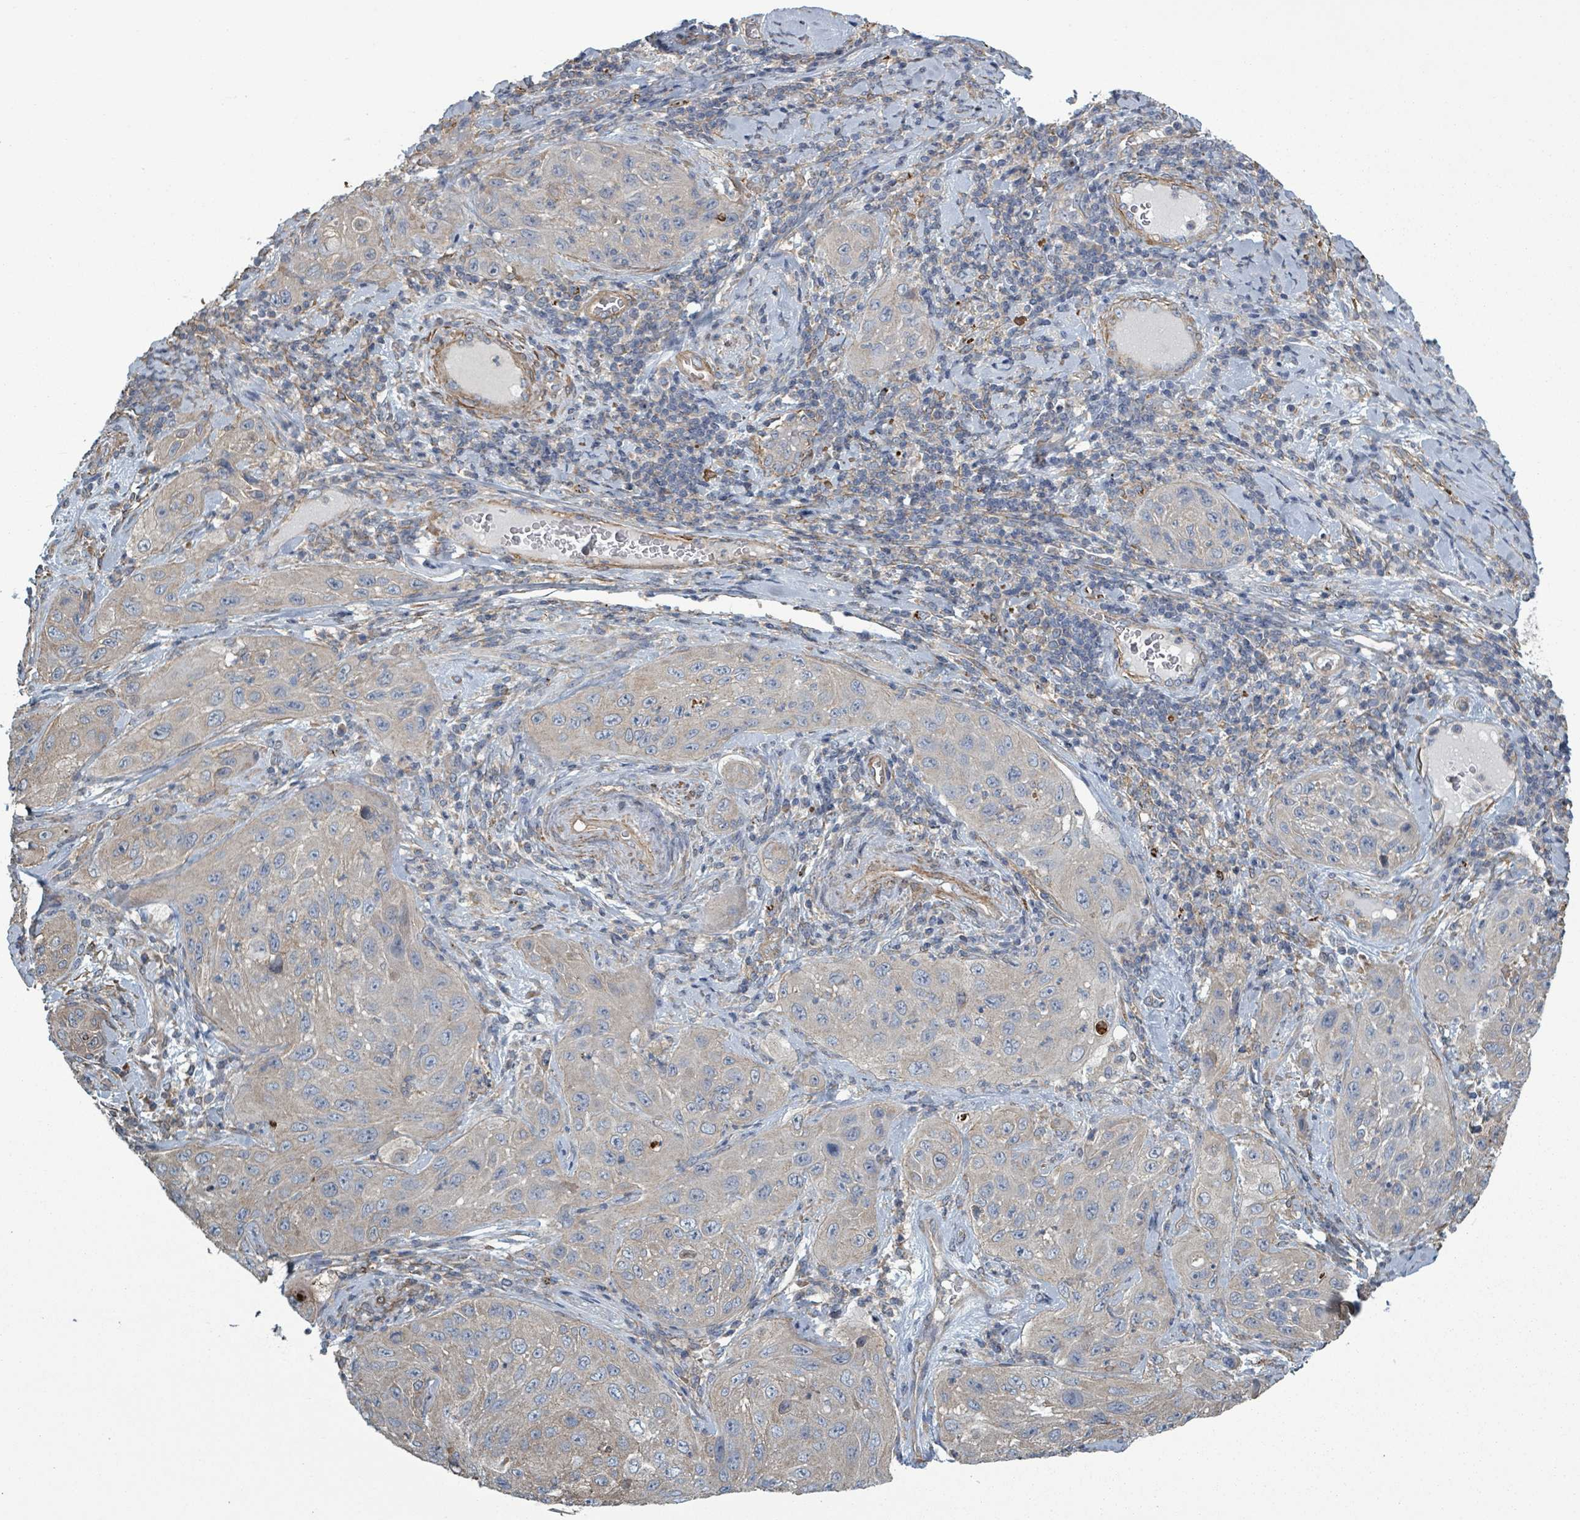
{"staining": {"intensity": "negative", "quantity": "none", "location": "none"}, "tissue": "cervical cancer", "cell_type": "Tumor cells", "image_type": "cancer", "snomed": [{"axis": "morphology", "description": "Squamous cell carcinoma, NOS"}, {"axis": "topography", "description": "Cervix"}], "caption": "DAB (3,3'-diaminobenzidine) immunohistochemical staining of human cervical cancer demonstrates no significant positivity in tumor cells.", "gene": "ADCK1", "patient": {"sex": "female", "age": 42}}